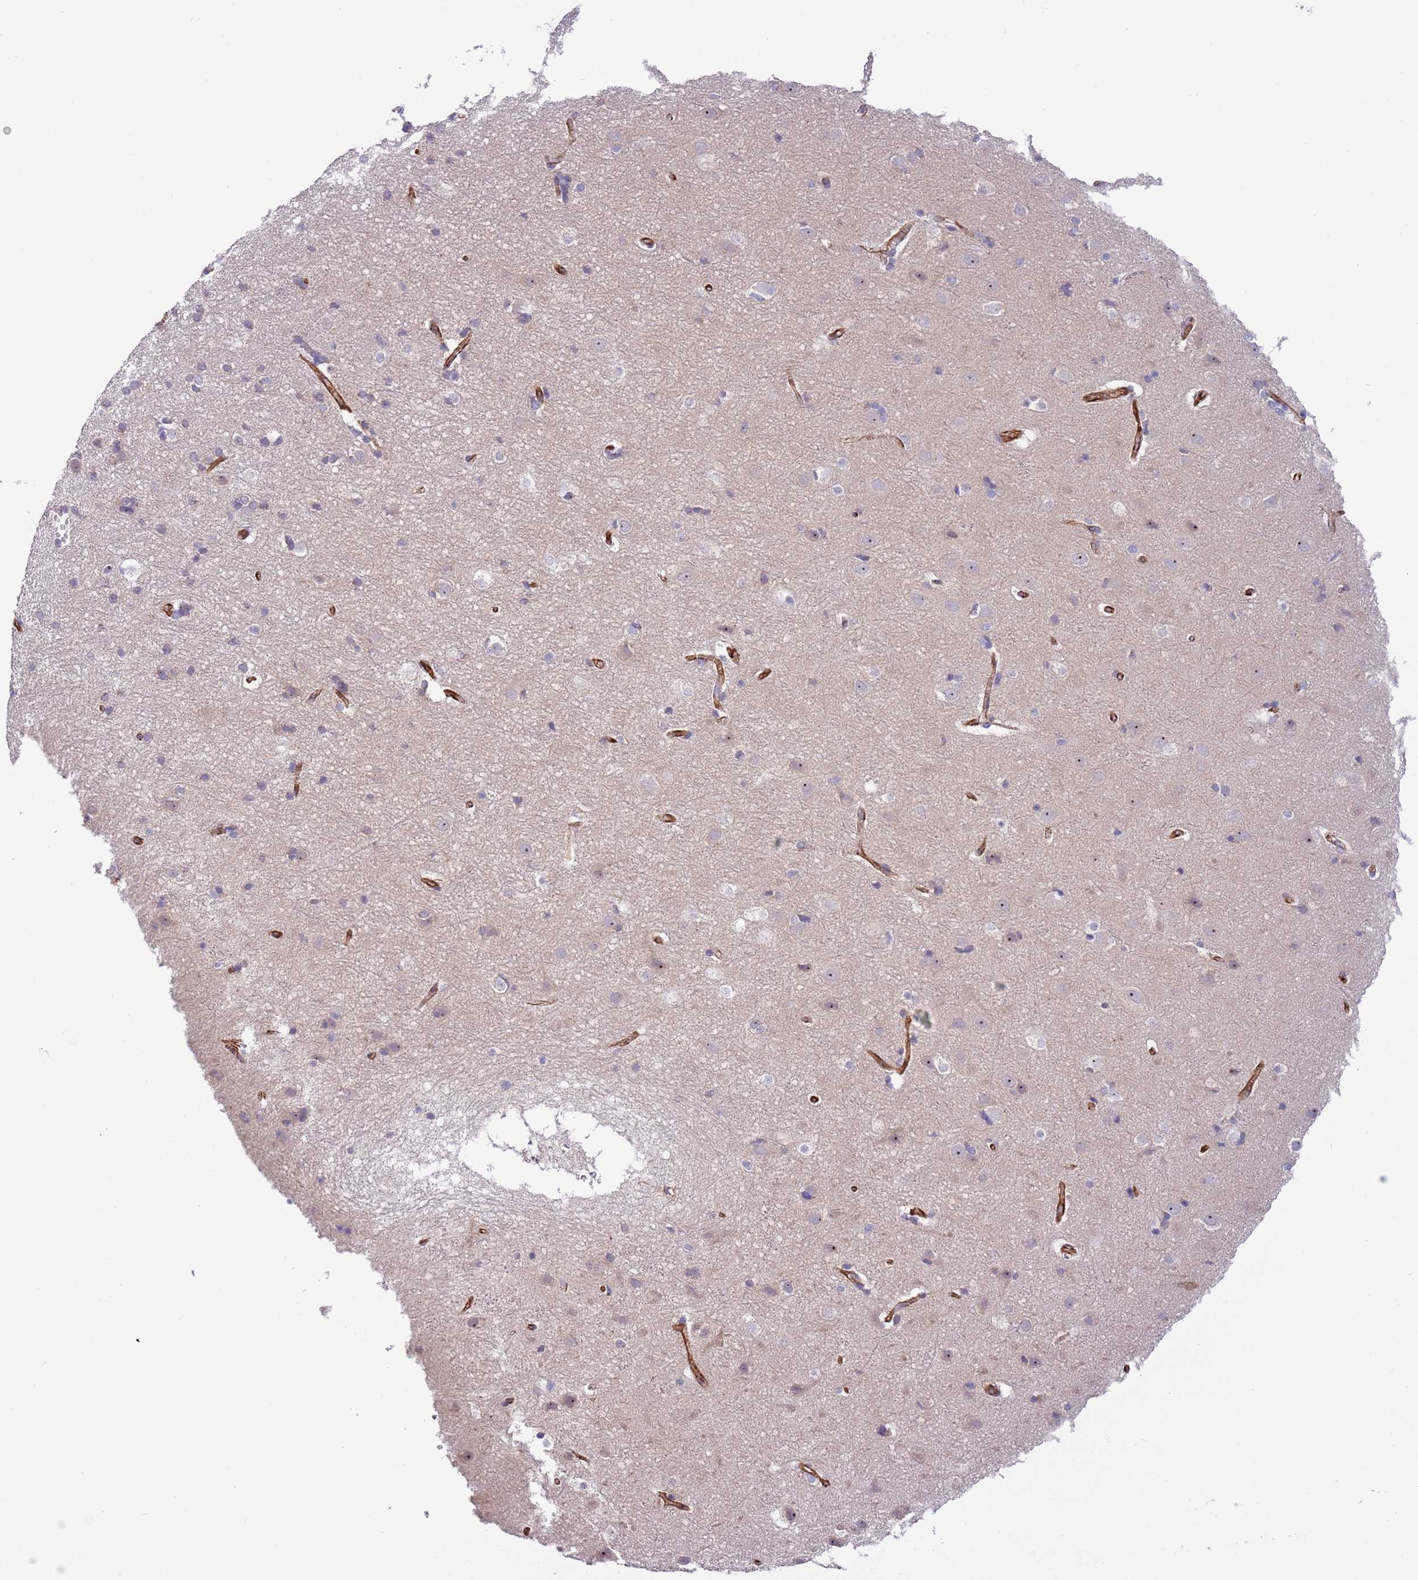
{"staining": {"intensity": "strong", "quantity": ">75%", "location": "cytoplasmic/membranous"}, "tissue": "cerebral cortex", "cell_type": "Endothelial cells", "image_type": "normal", "snomed": [{"axis": "morphology", "description": "Normal tissue, NOS"}, {"axis": "topography", "description": "Cerebral cortex"}], "caption": "Immunohistochemical staining of benign cerebral cortex reveals >75% levels of strong cytoplasmic/membranous protein expression in approximately >75% of endothelial cells. Immunohistochemistry (ihc) stains the protein of interest in brown and the nuclei are stained blue.", "gene": "GAS2L3", "patient": {"sex": "male", "age": 54}}